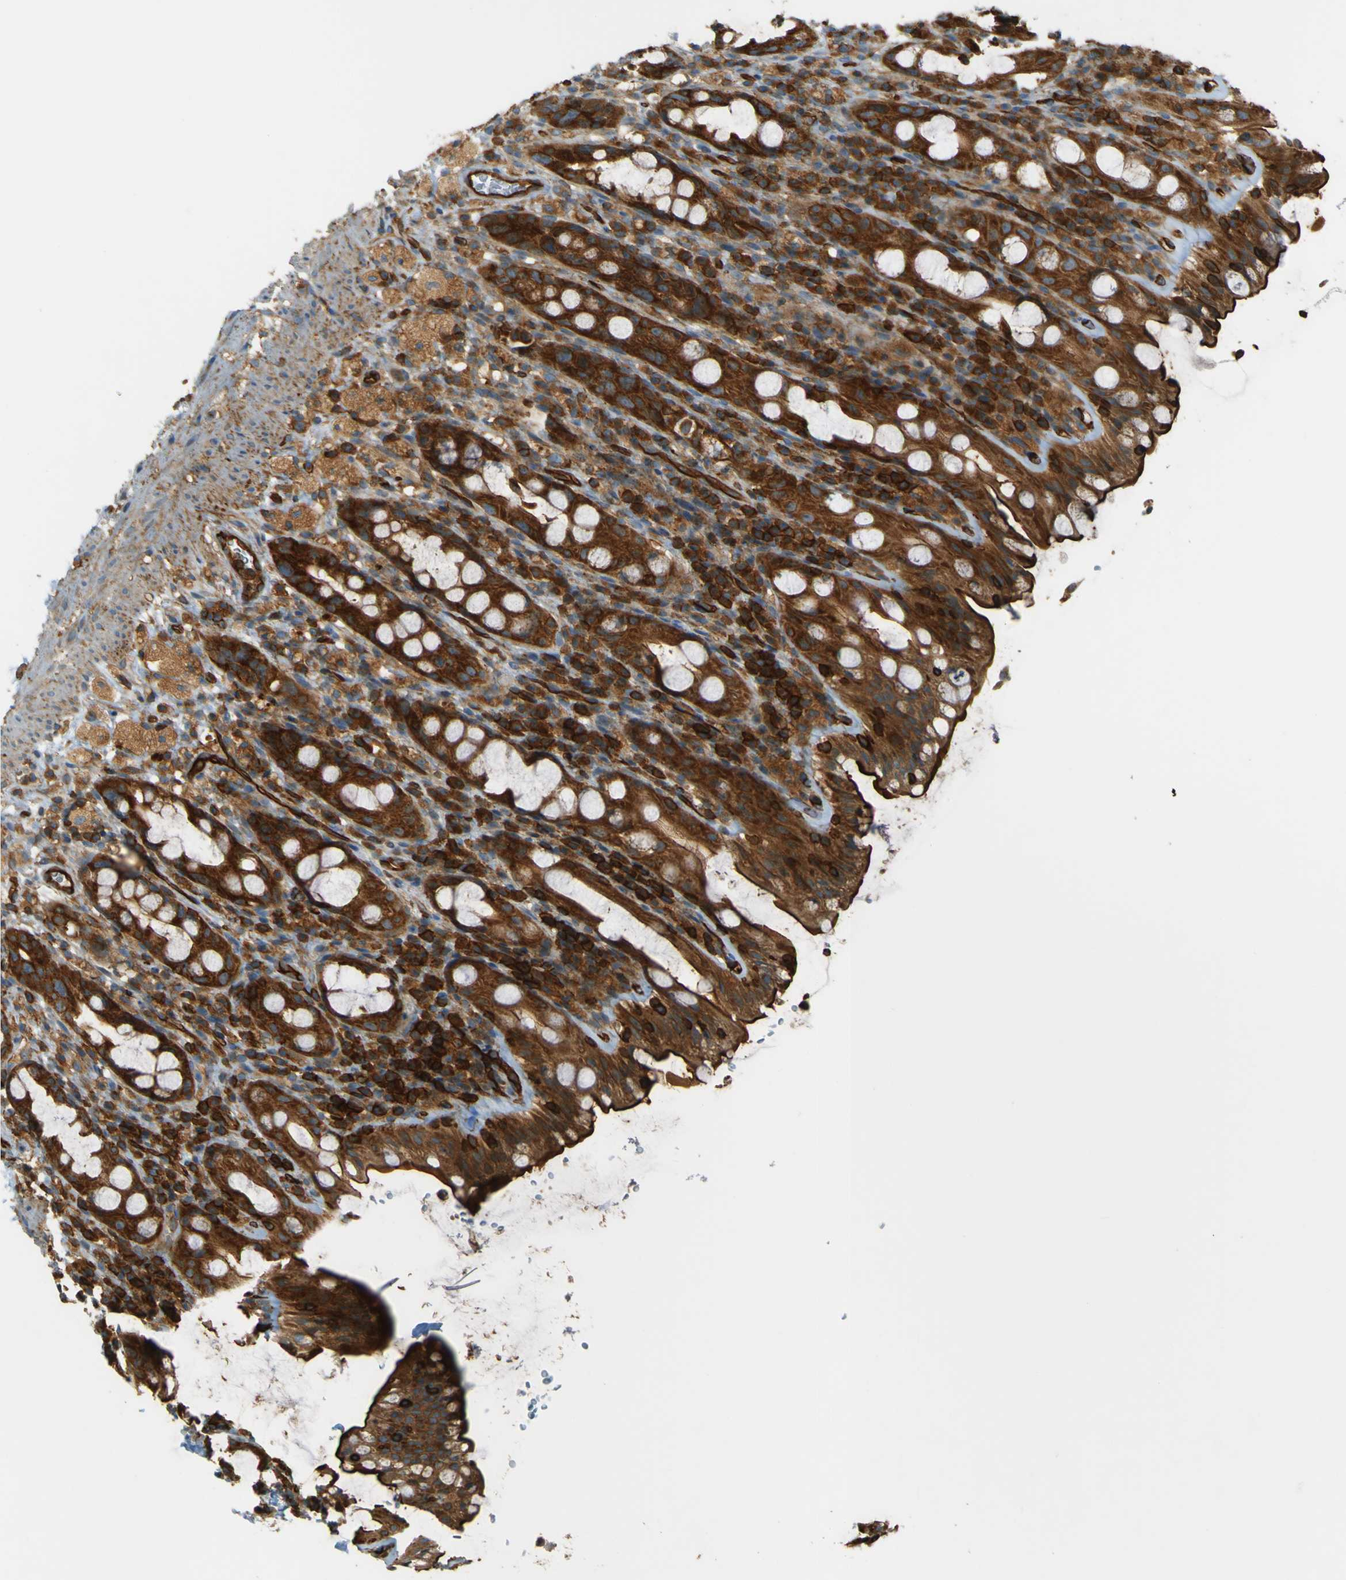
{"staining": {"intensity": "strong", "quantity": ">75%", "location": "cytoplasmic/membranous"}, "tissue": "rectum", "cell_type": "Glandular cells", "image_type": "normal", "snomed": [{"axis": "morphology", "description": "Normal tissue, NOS"}, {"axis": "topography", "description": "Rectum"}], "caption": "IHC image of normal rectum stained for a protein (brown), which exhibits high levels of strong cytoplasmic/membranous expression in approximately >75% of glandular cells.", "gene": "DNAJC5", "patient": {"sex": "male", "age": 44}}